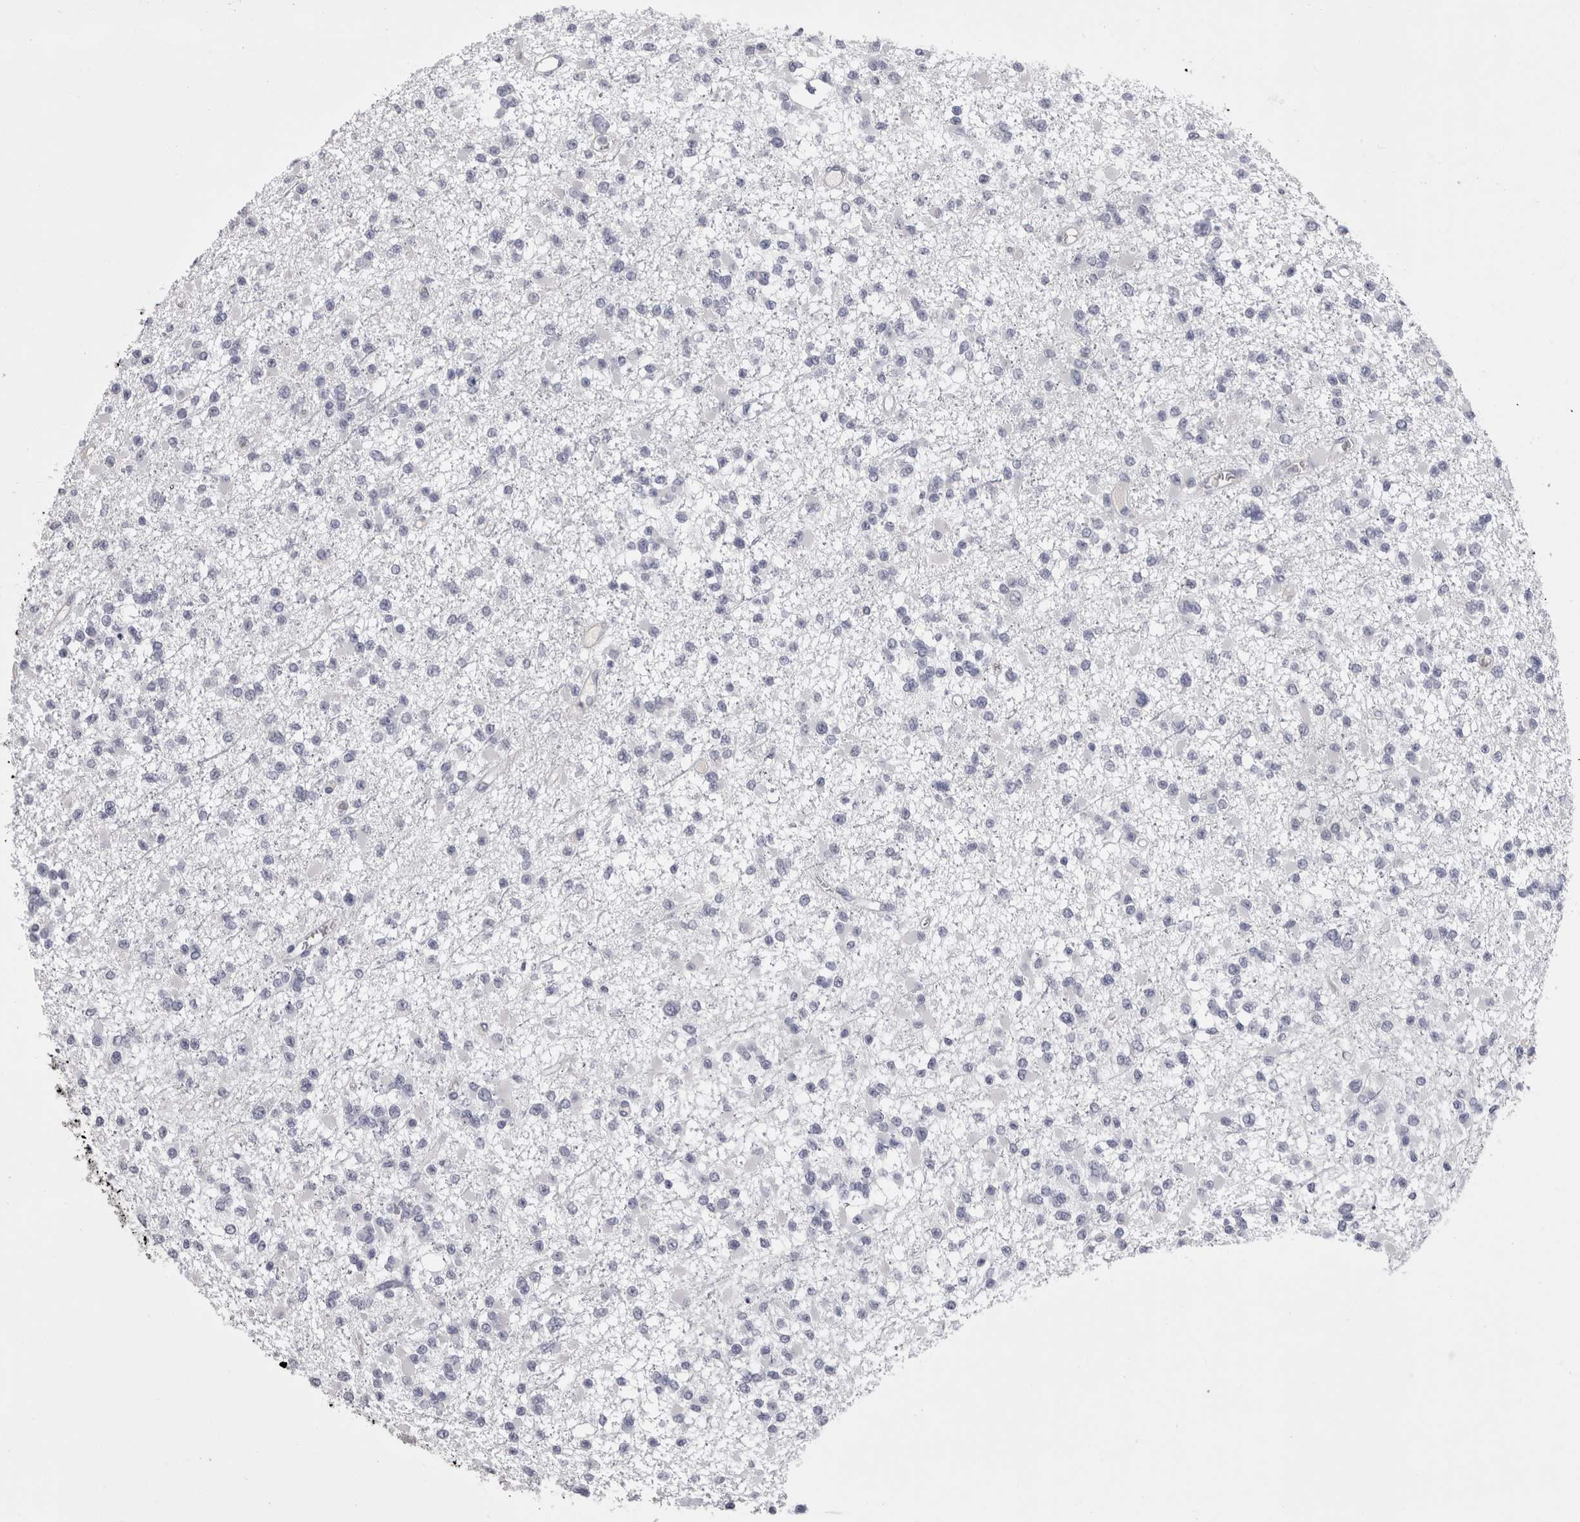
{"staining": {"intensity": "negative", "quantity": "none", "location": "none"}, "tissue": "glioma", "cell_type": "Tumor cells", "image_type": "cancer", "snomed": [{"axis": "morphology", "description": "Glioma, malignant, Low grade"}, {"axis": "topography", "description": "Brain"}], "caption": "Immunohistochemistry (IHC) photomicrograph of low-grade glioma (malignant) stained for a protein (brown), which demonstrates no staining in tumor cells.", "gene": "CDHR5", "patient": {"sex": "female", "age": 22}}